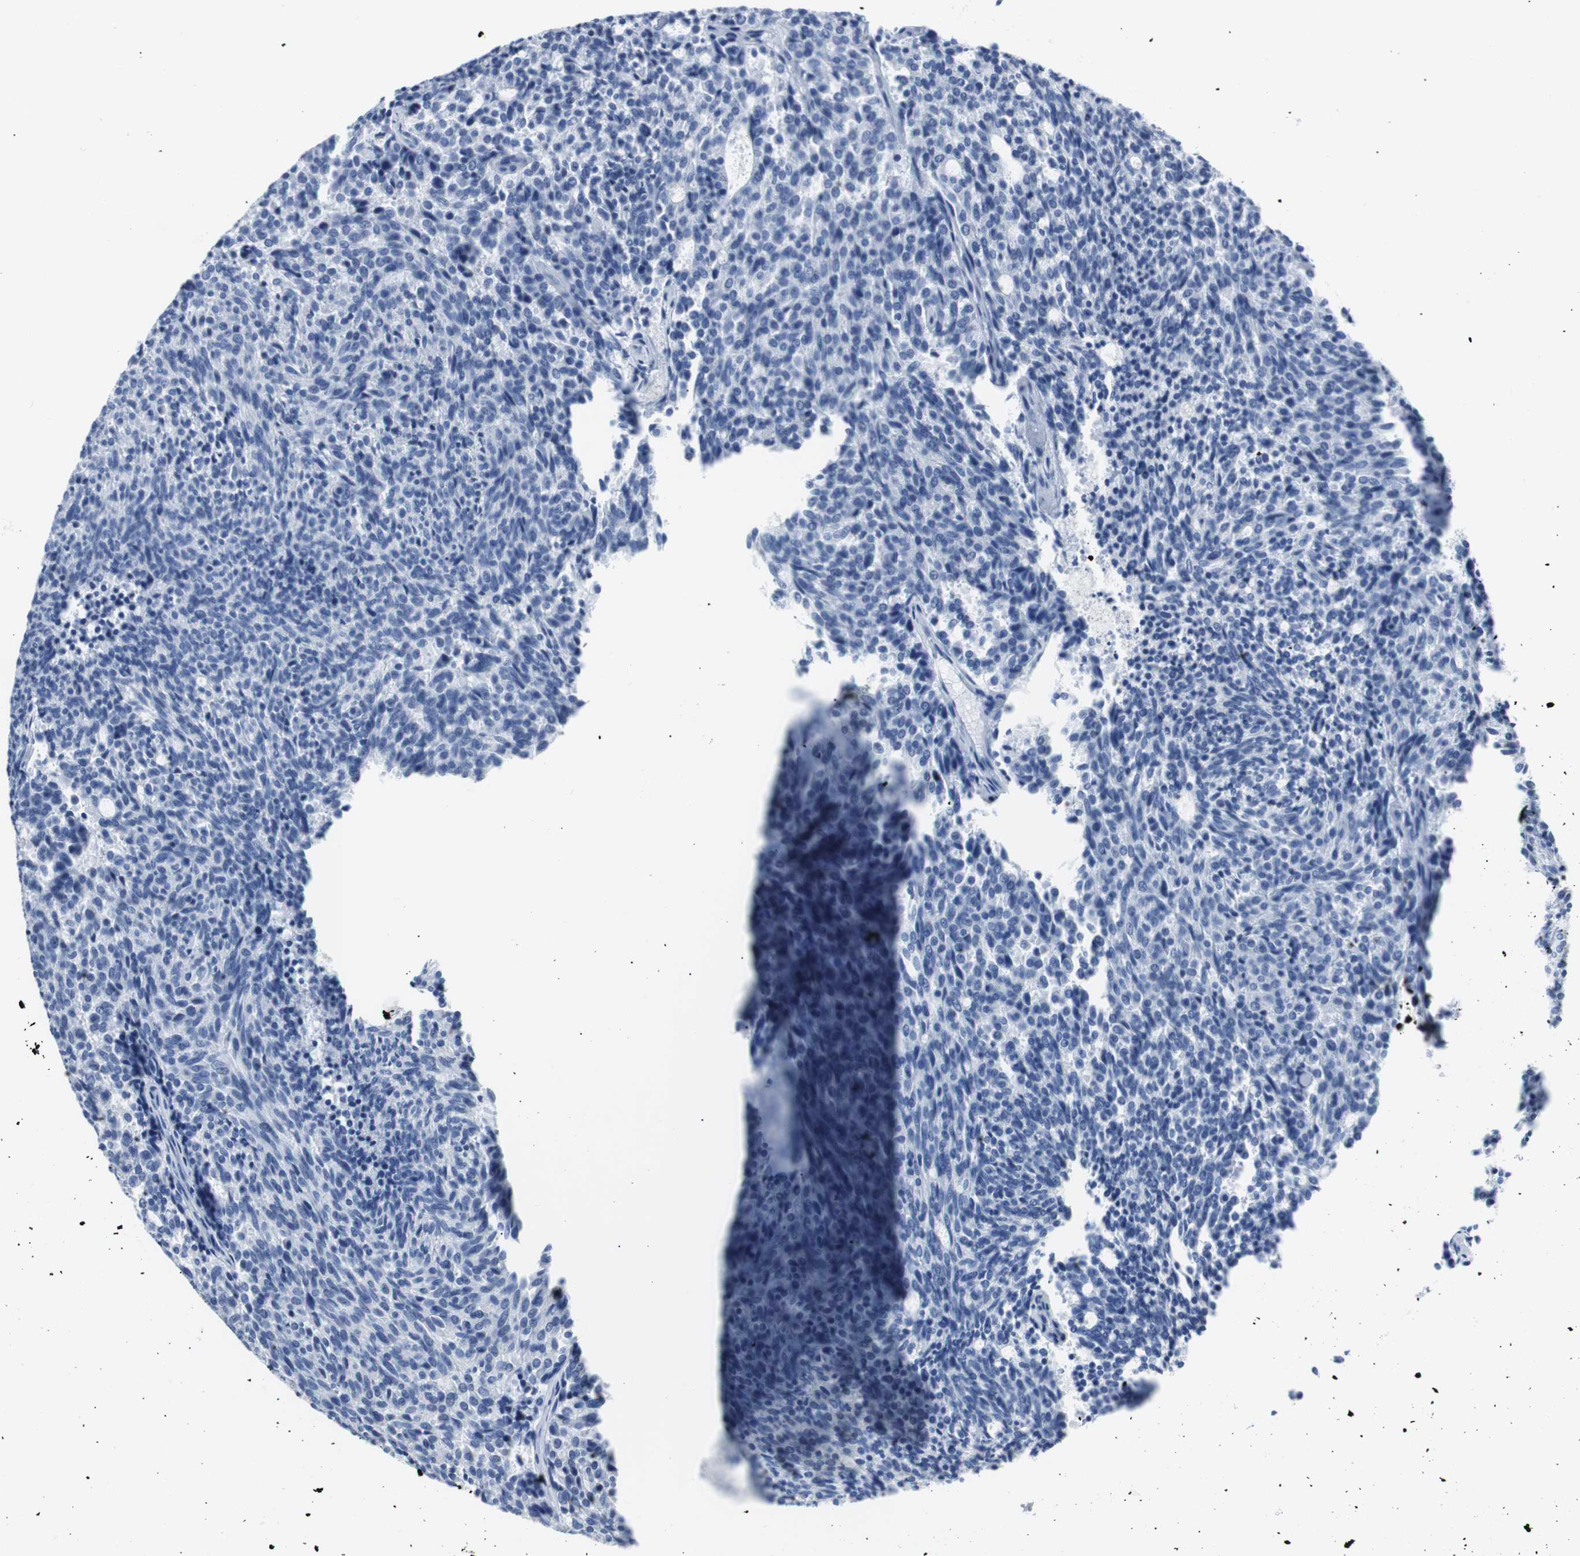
{"staining": {"intensity": "negative", "quantity": "none", "location": "none"}, "tissue": "carcinoid", "cell_type": "Tumor cells", "image_type": "cancer", "snomed": [{"axis": "morphology", "description": "Carcinoid, malignant, NOS"}, {"axis": "topography", "description": "Pancreas"}], "caption": "Tumor cells show no significant protein staining in carcinoid.", "gene": "GAP43", "patient": {"sex": "female", "age": 54}}